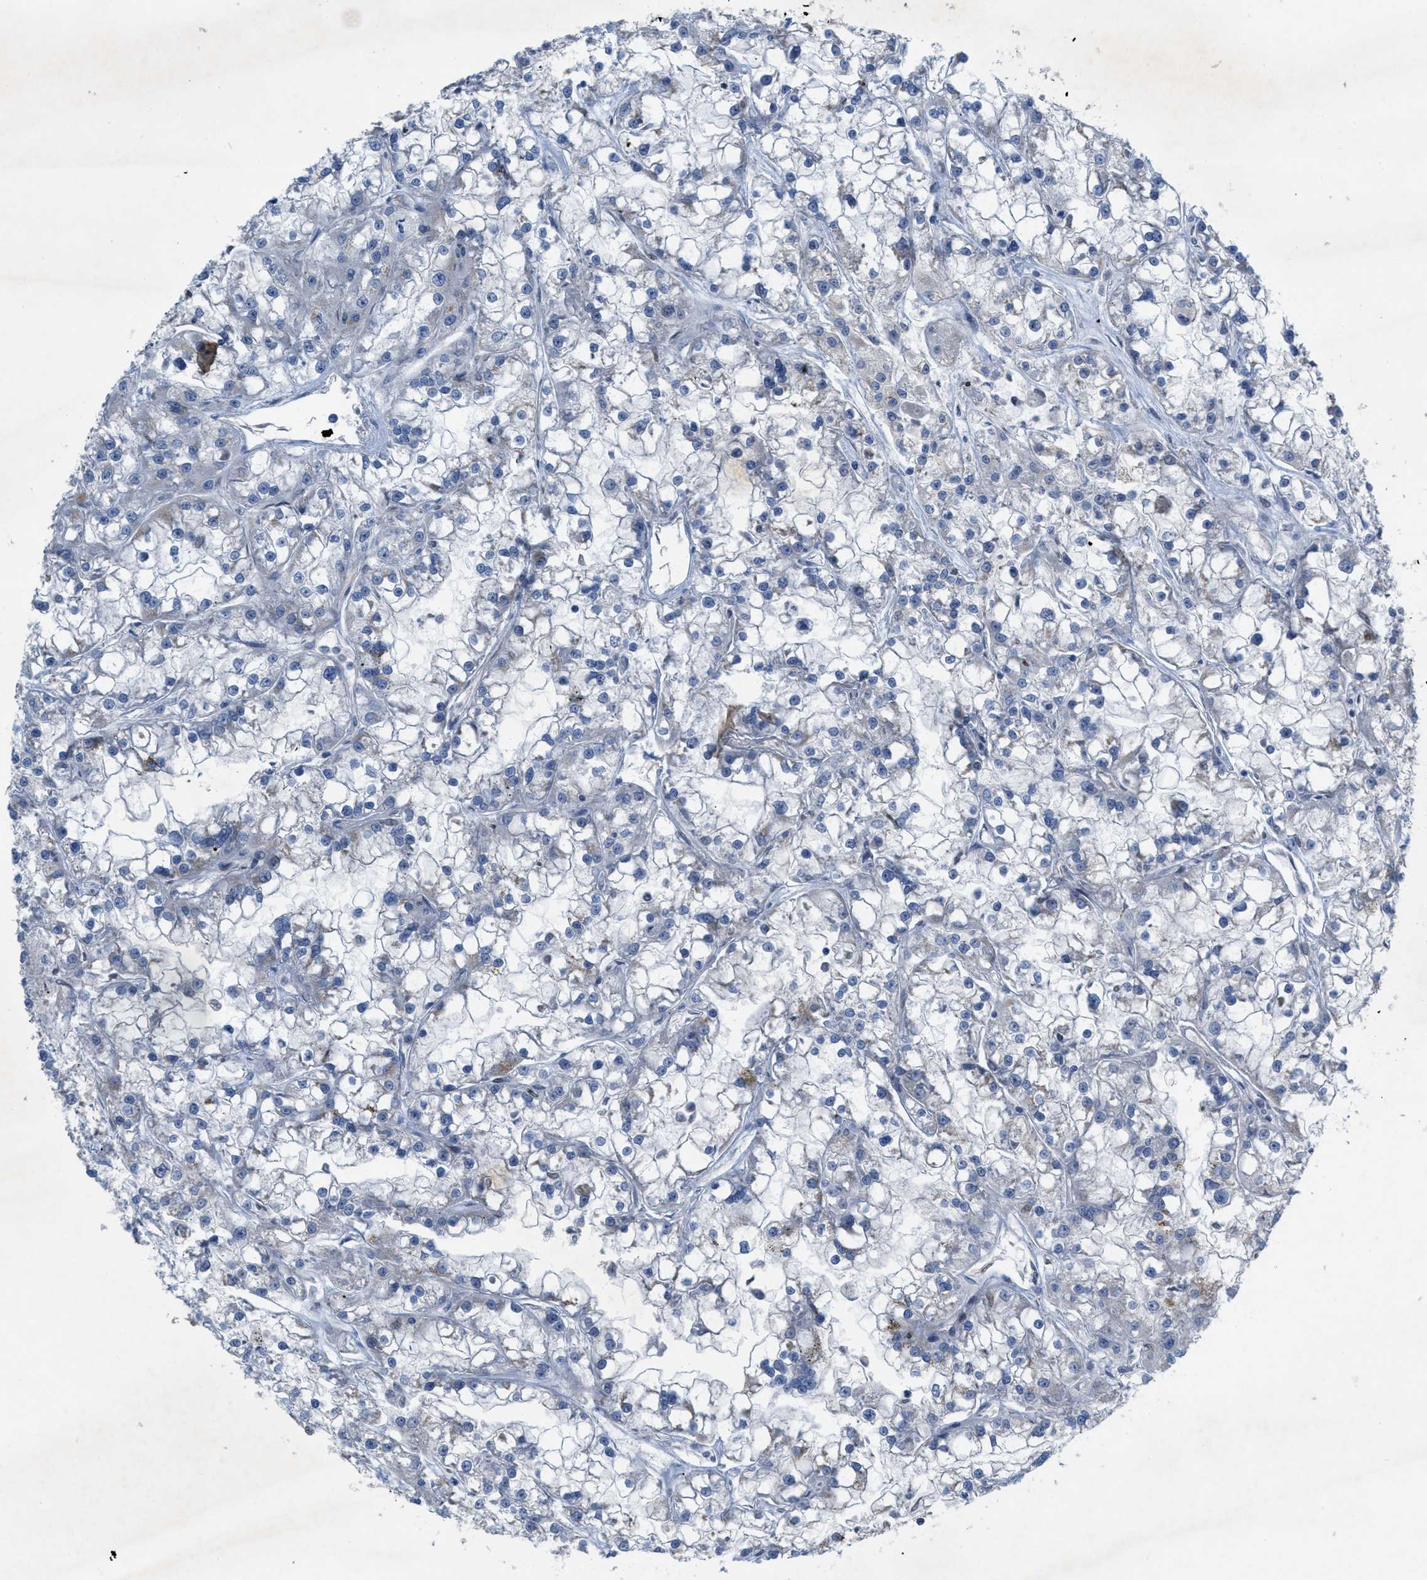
{"staining": {"intensity": "negative", "quantity": "none", "location": "none"}, "tissue": "renal cancer", "cell_type": "Tumor cells", "image_type": "cancer", "snomed": [{"axis": "morphology", "description": "Adenocarcinoma, NOS"}, {"axis": "topography", "description": "Kidney"}], "caption": "This is an immunohistochemistry image of human renal cancer. There is no staining in tumor cells.", "gene": "NDEL1", "patient": {"sex": "female", "age": 52}}